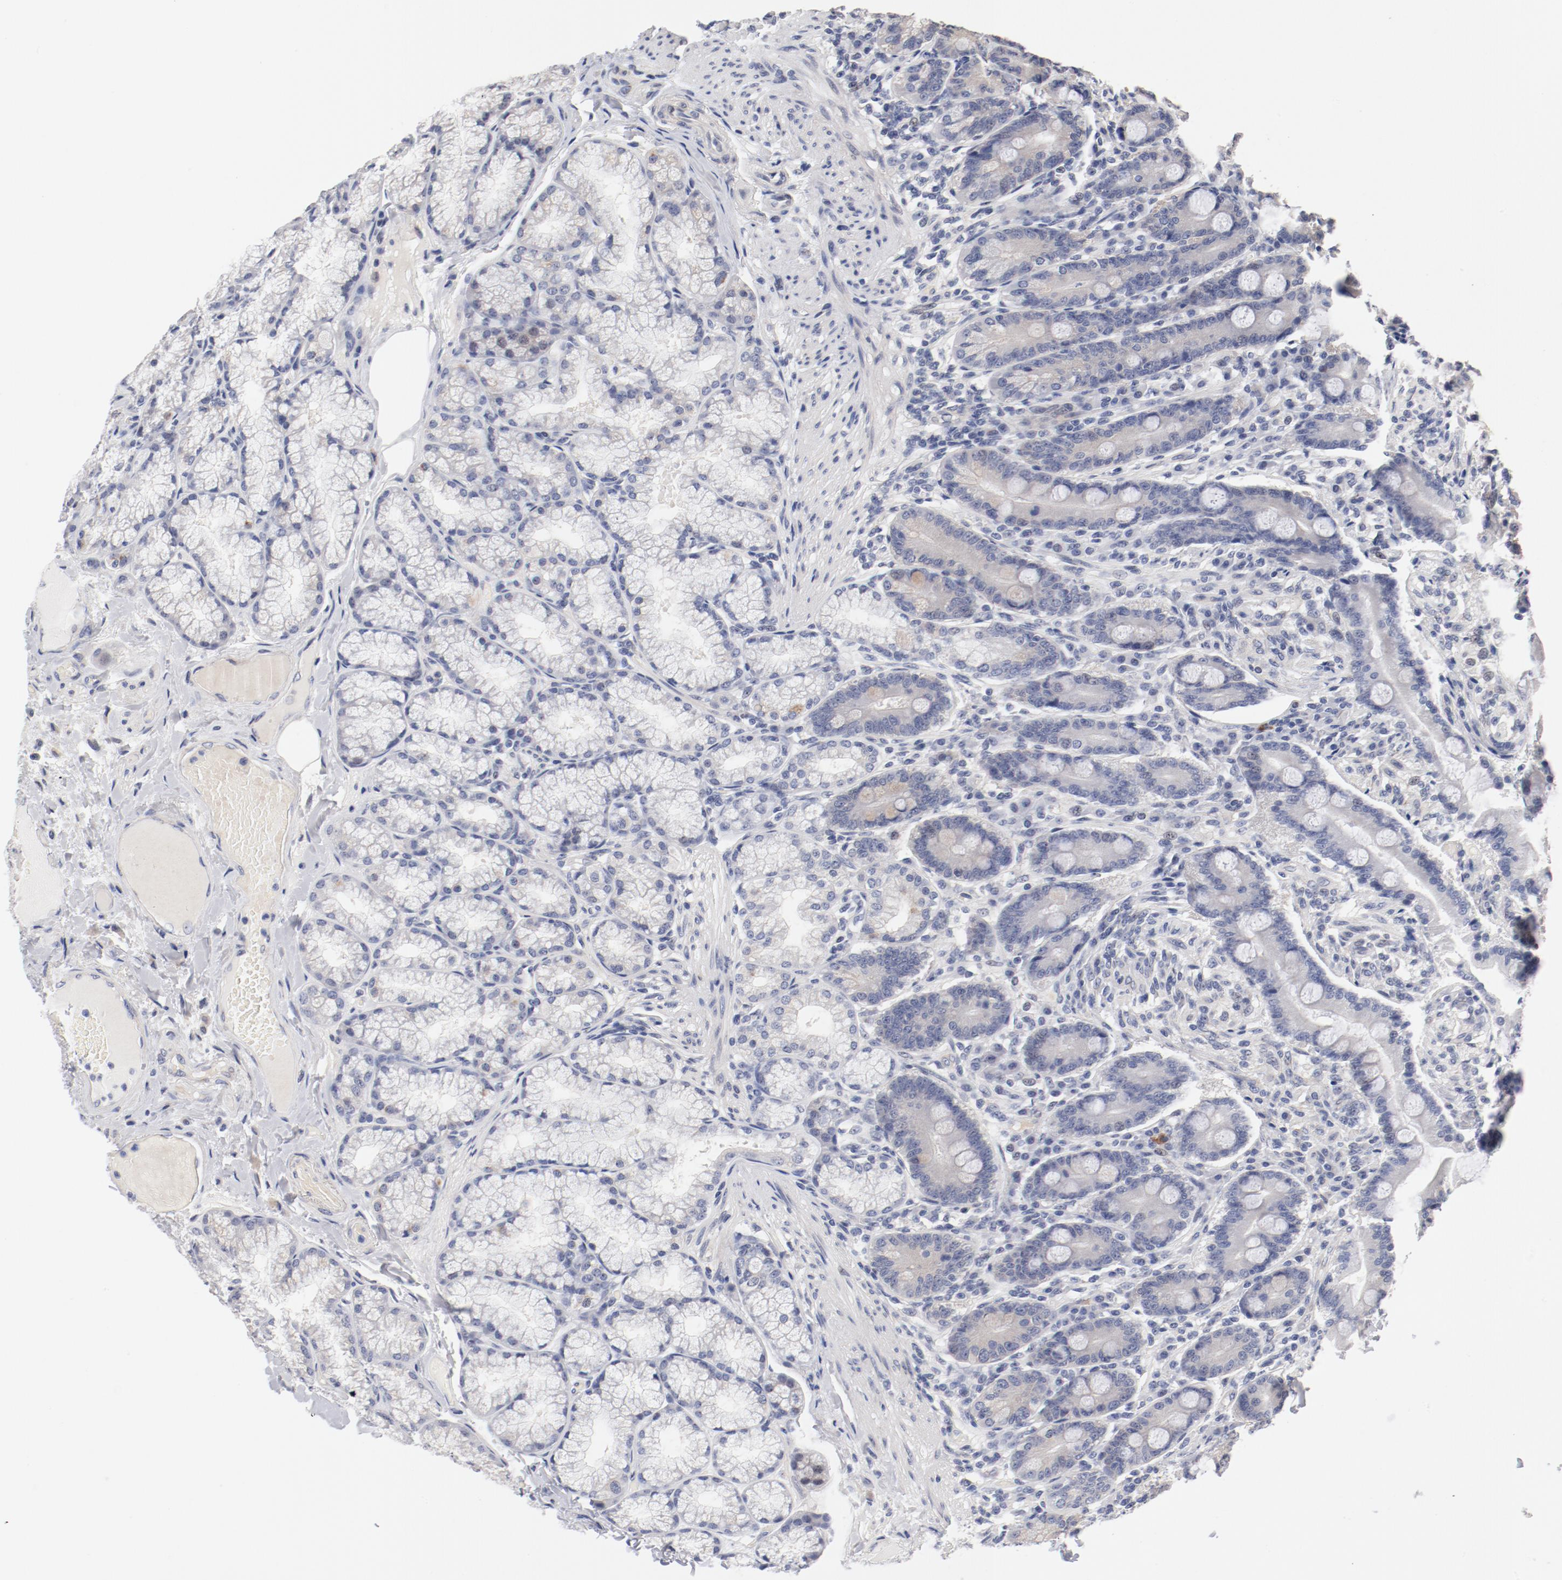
{"staining": {"intensity": "weak", "quantity": "25%-75%", "location": "cytoplasmic/membranous"}, "tissue": "duodenum", "cell_type": "Glandular cells", "image_type": "normal", "snomed": [{"axis": "morphology", "description": "Normal tissue, NOS"}, {"axis": "topography", "description": "Duodenum"}], "caption": "Duodenum stained with immunohistochemistry (IHC) reveals weak cytoplasmic/membranous expression in about 25%-75% of glandular cells. Nuclei are stained in blue.", "gene": "GPR143", "patient": {"sex": "female", "age": 64}}